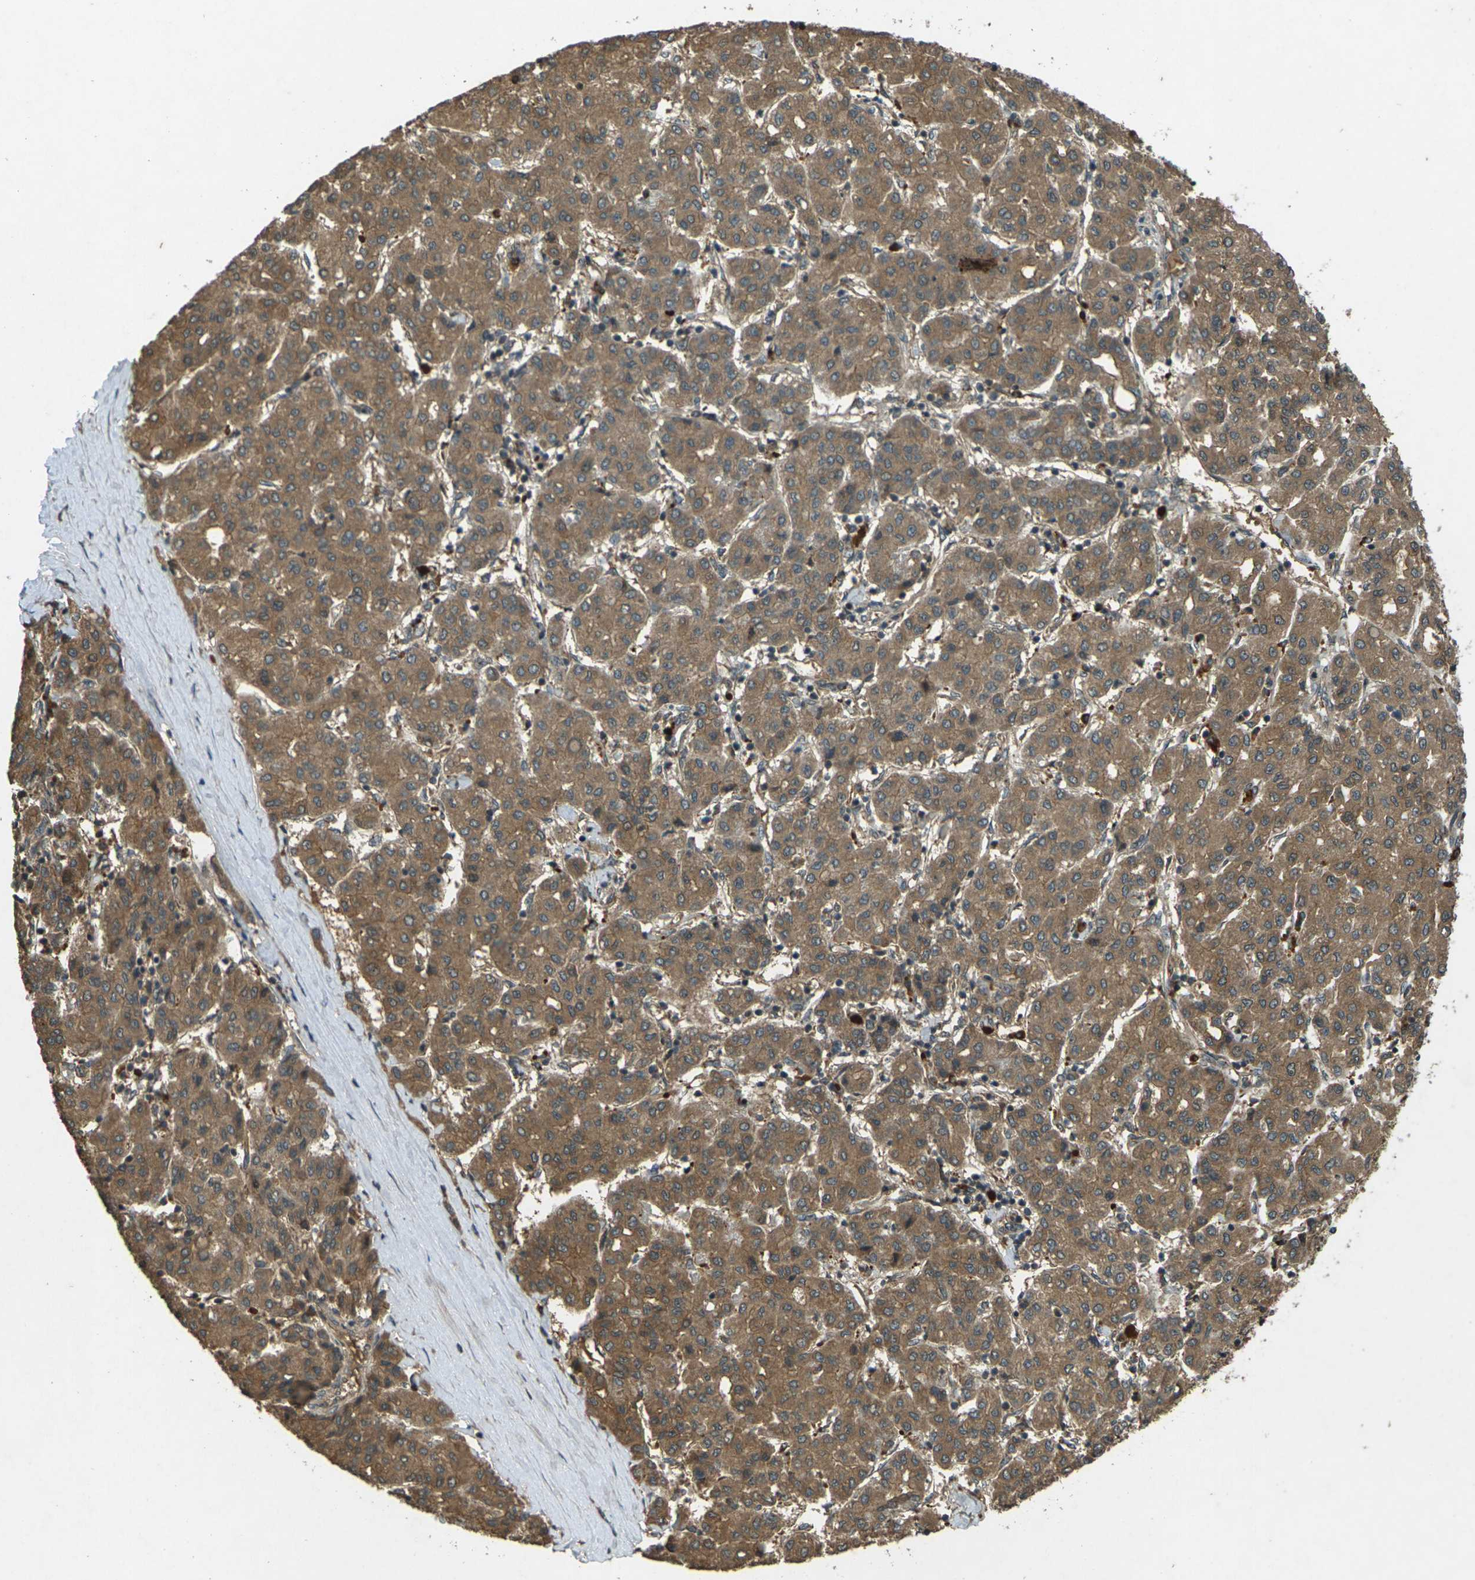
{"staining": {"intensity": "moderate", "quantity": ">75%", "location": "cytoplasmic/membranous"}, "tissue": "liver cancer", "cell_type": "Tumor cells", "image_type": "cancer", "snomed": [{"axis": "morphology", "description": "Carcinoma, Hepatocellular, NOS"}, {"axis": "topography", "description": "Liver"}], "caption": "Protein staining of liver hepatocellular carcinoma tissue exhibits moderate cytoplasmic/membranous staining in approximately >75% of tumor cells.", "gene": "TAP1", "patient": {"sex": "male", "age": 65}}